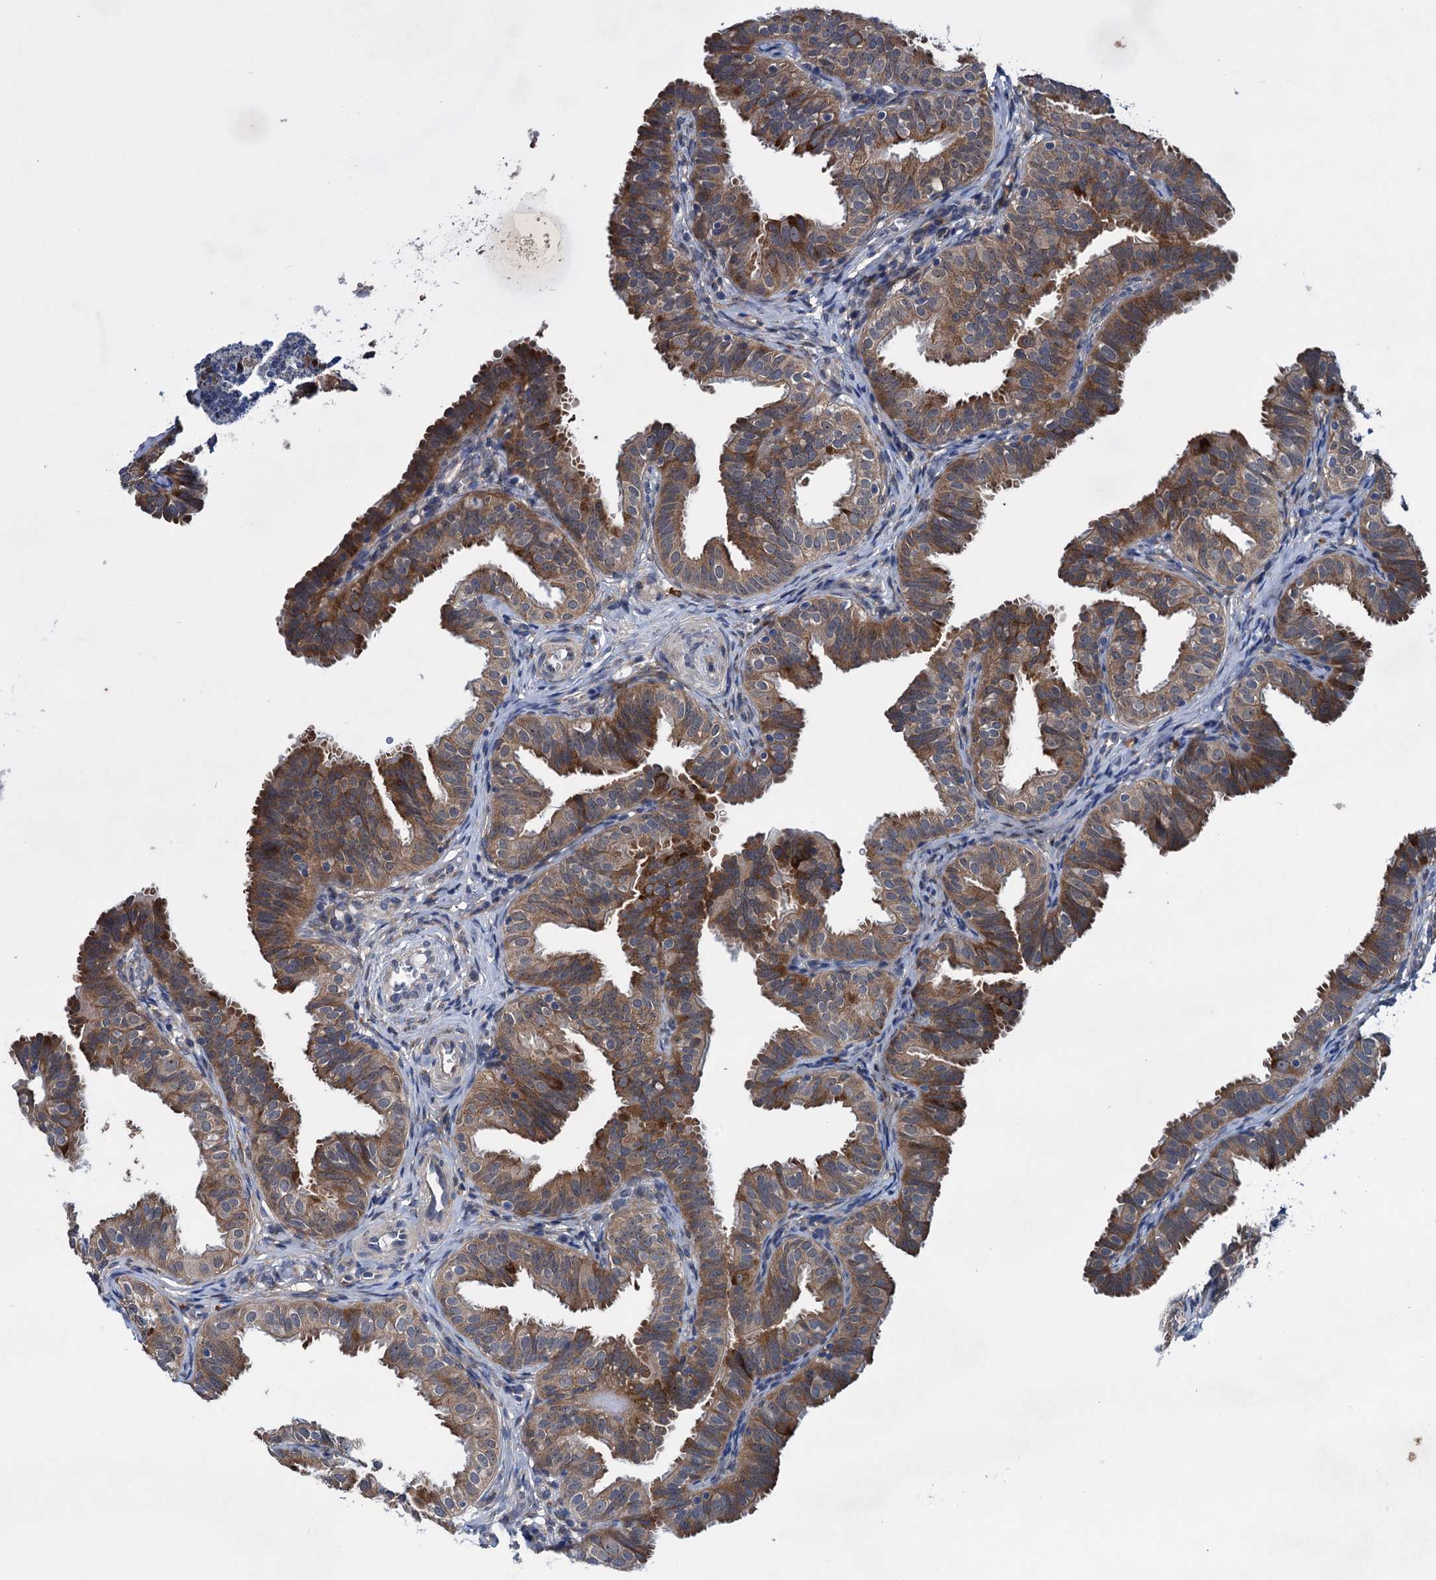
{"staining": {"intensity": "moderate", "quantity": ">75%", "location": "cytoplasmic/membranous"}, "tissue": "fallopian tube", "cell_type": "Glandular cells", "image_type": "normal", "snomed": [{"axis": "morphology", "description": "Normal tissue, NOS"}, {"axis": "topography", "description": "Fallopian tube"}], "caption": "Immunohistochemical staining of benign fallopian tube displays >75% levels of moderate cytoplasmic/membranous protein positivity in about >75% of glandular cells. Using DAB (brown) and hematoxylin (blue) stains, captured at high magnification using brightfield microscopy.", "gene": "EYA4", "patient": {"sex": "female", "age": 35}}